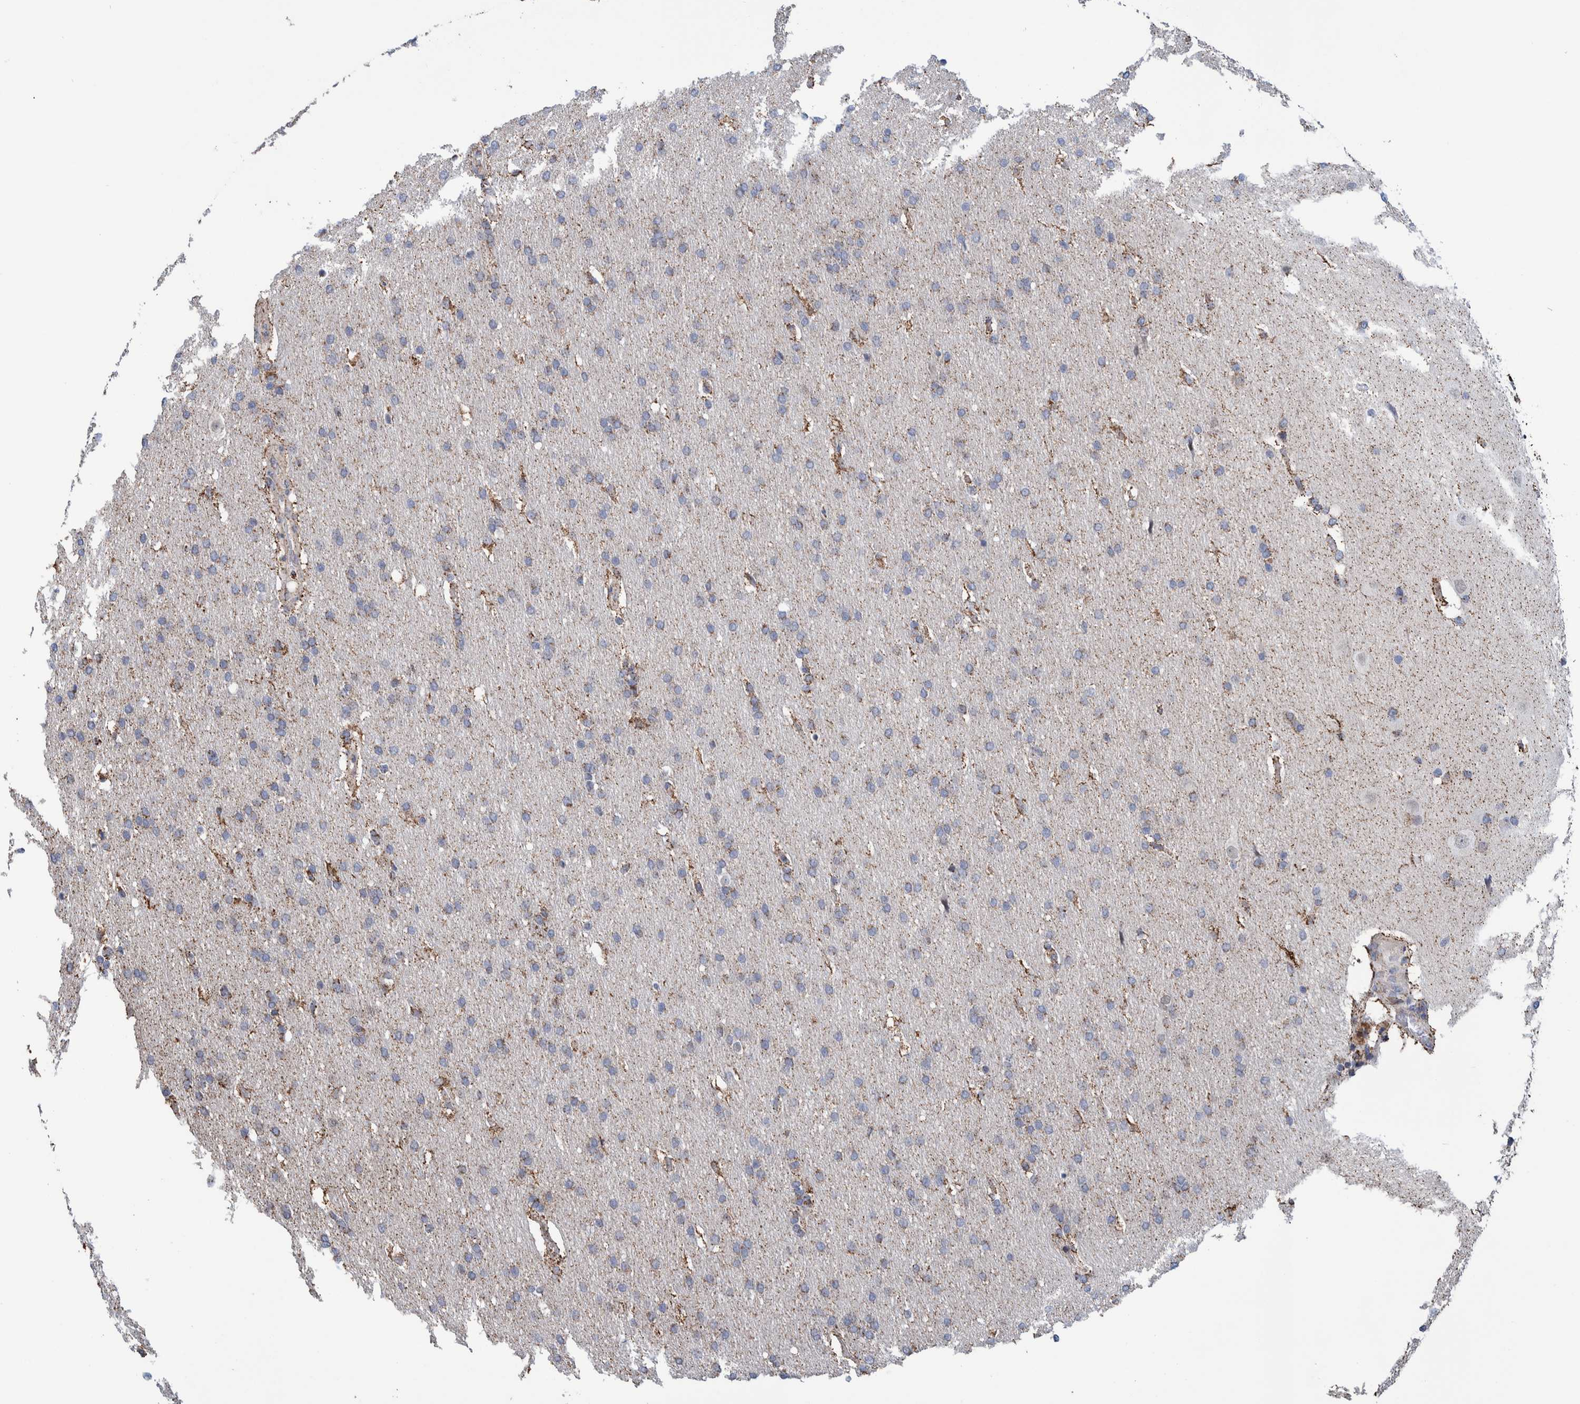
{"staining": {"intensity": "moderate", "quantity": "25%-75%", "location": "cytoplasmic/membranous"}, "tissue": "glioma", "cell_type": "Tumor cells", "image_type": "cancer", "snomed": [{"axis": "morphology", "description": "Glioma, malignant, Low grade"}, {"axis": "topography", "description": "Brain"}], "caption": "Immunohistochemistry (IHC) (DAB) staining of human glioma shows moderate cytoplasmic/membranous protein expression in approximately 25%-75% of tumor cells.", "gene": "DECR1", "patient": {"sex": "female", "age": 37}}